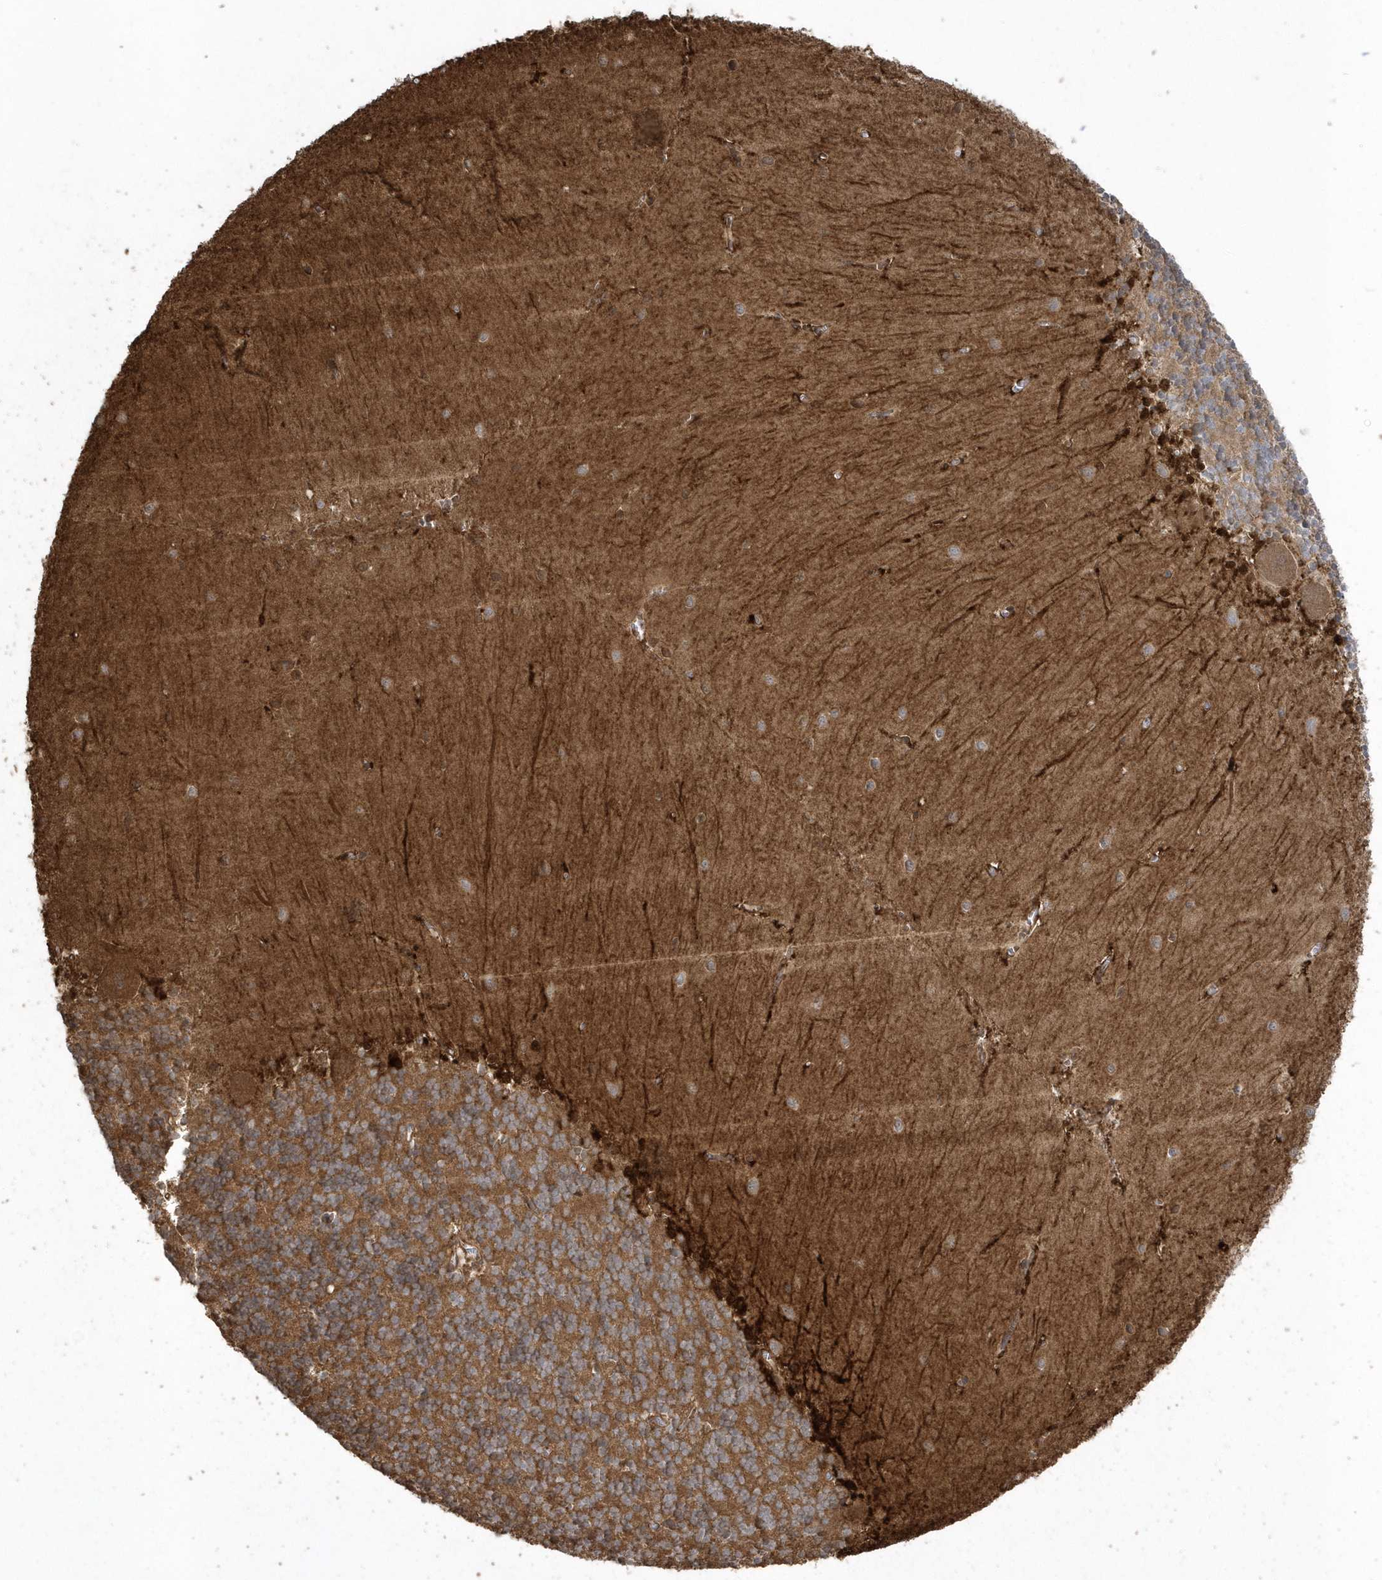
{"staining": {"intensity": "moderate", "quantity": "25%-75%", "location": "cytoplasmic/membranous"}, "tissue": "cerebellum", "cell_type": "Cells in granular layer", "image_type": "normal", "snomed": [{"axis": "morphology", "description": "Normal tissue, NOS"}, {"axis": "topography", "description": "Cerebellum"}], "caption": "Cells in granular layer exhibit moderate cytoplasmic/membranous expression in about 25%-75% of cells in benign cerebellum. Nuclei are stained in blue.", "gene": "HNMT", "patient": {"sex": "male", "age": 37}}